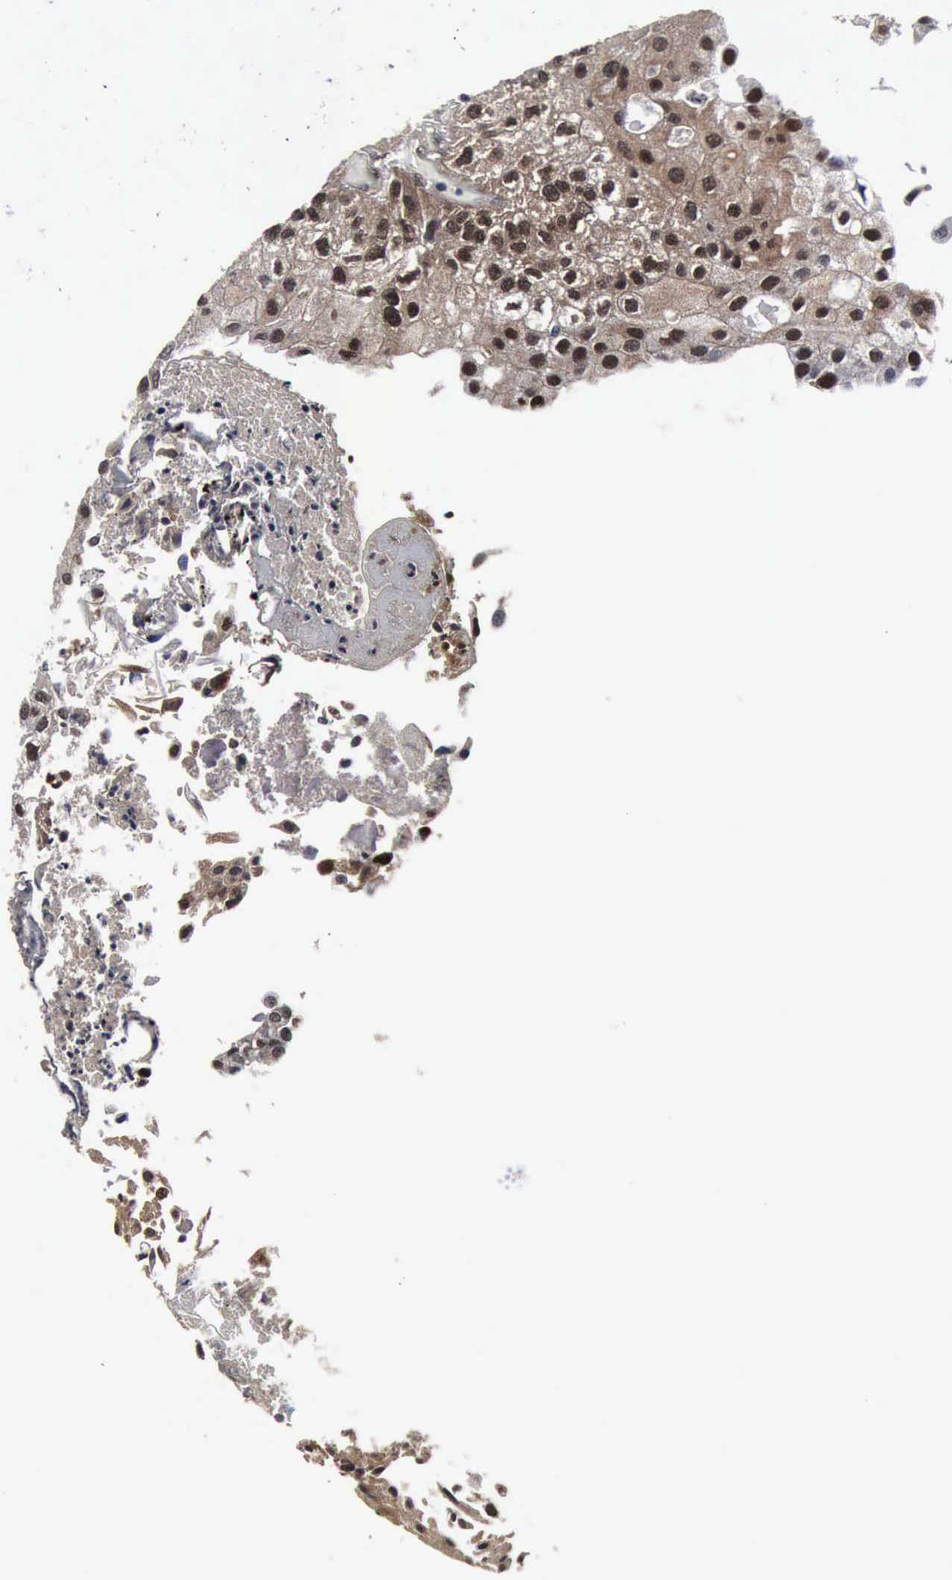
{"staining": {"intensity": "moderate", "quantity": ">75%", "location": "cytoplasmic/membranous,nuclear"}, "tissue": "urothelial cancer", "cell_type": "Tumor cells", "image_type": "cancer", "snomed": [{"axis": "morphology", "description": "Urothelial carcinoma, Low grade"}, {"axis": "topography", "description": "Urinary bladder"}], "caption": "A high-resolution micrograph shows immunohistochemistry (IHC) staining of urothelial carcinoma (low-grade), which shows moderate cytoplasmic/membranous and nuclear expression in about >75% of tumor cells. Ihc stains the protein of interest in brown and the nuclei are stained blue.", "gene": "UBC", "patient": {"sex": "female", "age": 89}}